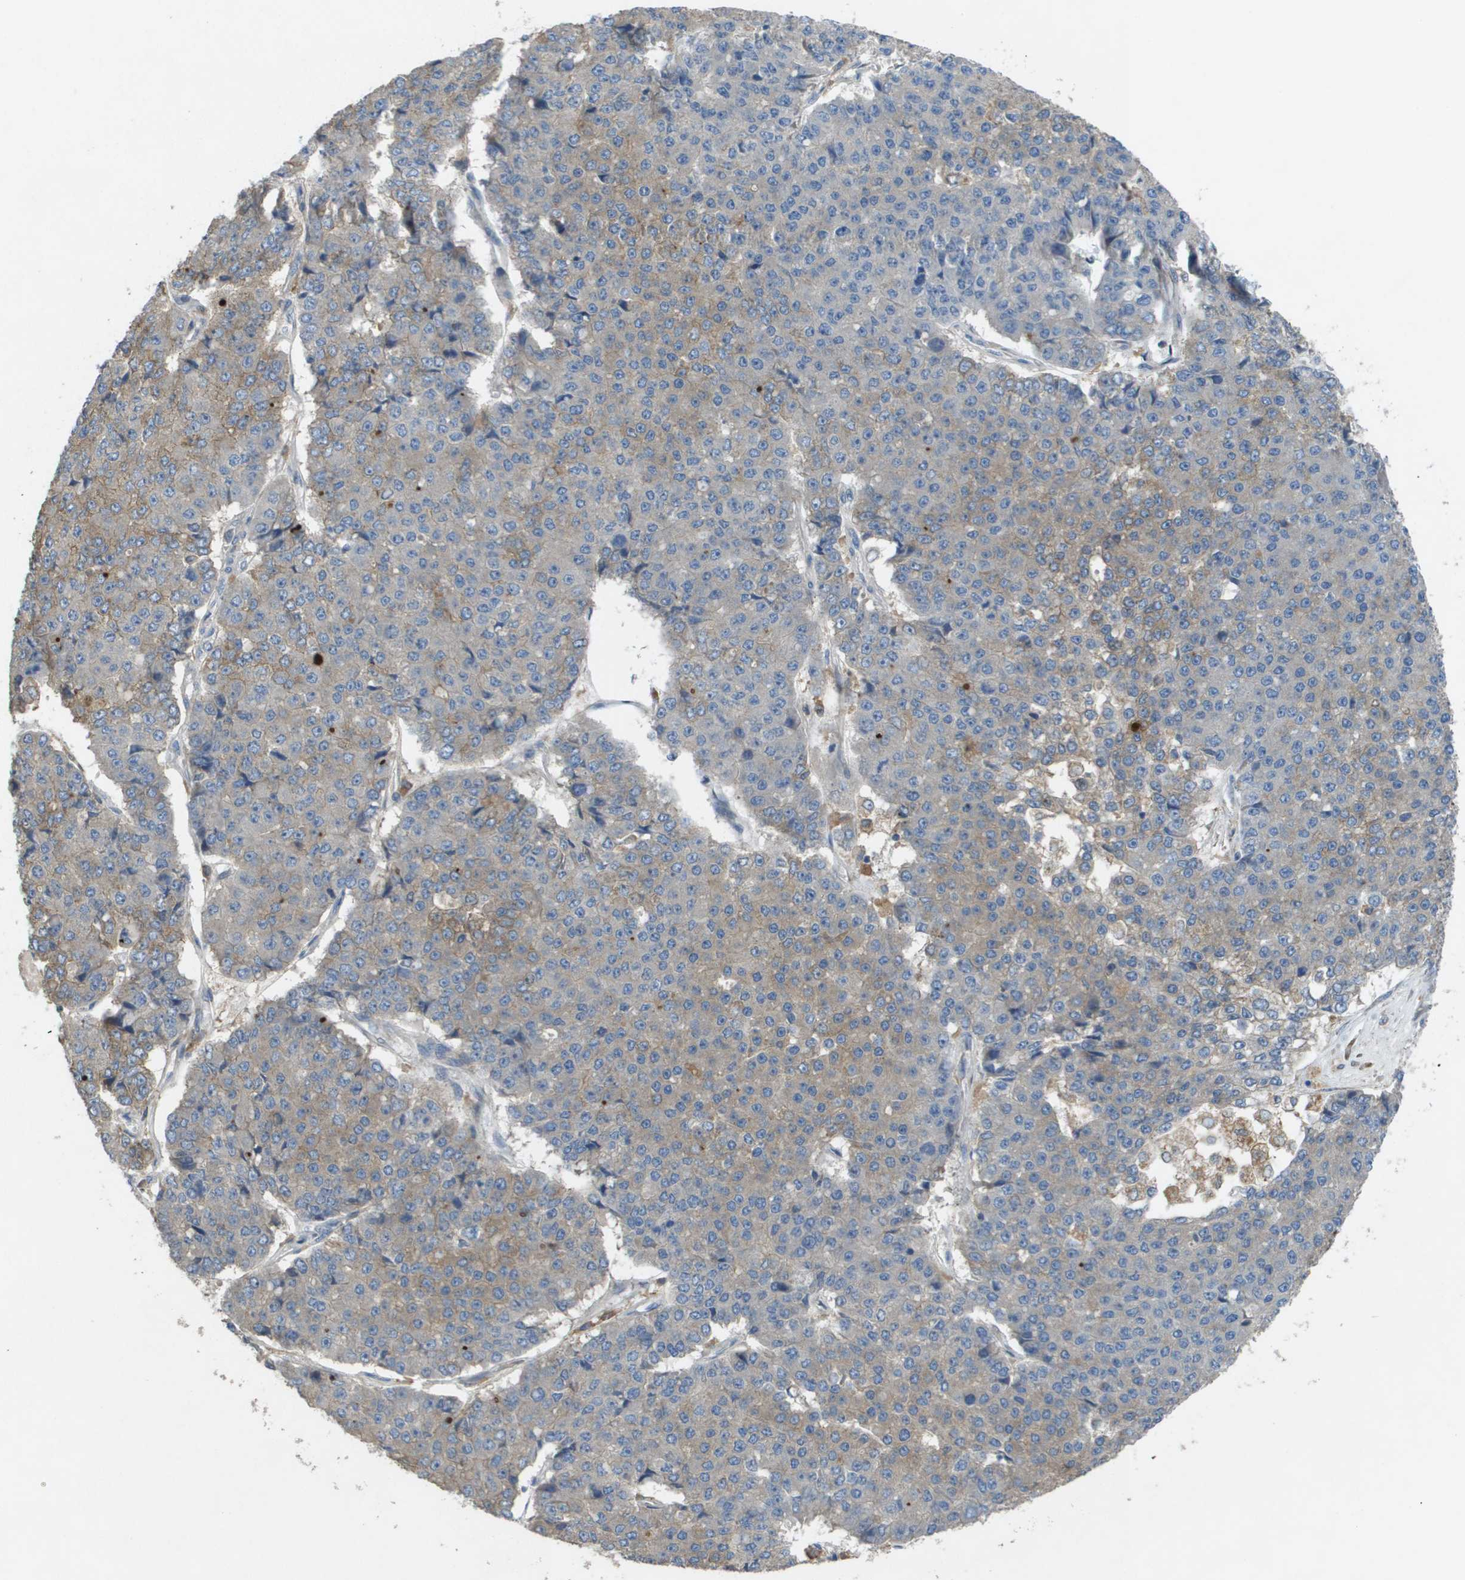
{"staining": {"intensity": "weak", "quantity": "<25%", "location": "cytoplasmic/membranous"}, "tissue": "pancreatic cancer", "cell_type": "Tumor cells", "image_type": "cancer", "snomed": [{"axis": "morphology", "description": "Adenocarcinoma, NOS"}, {"axis": "topography", "description": "Pancreas"}], "caption": "Pancreatic adenocarcinoma was stained to show a protein in brown. There is no significant staining in tumor cells. Brightfield microscopy of IHC stained with DAB (3,3'-diaminobenzidine) (brown) and hematoxylin (blue), captured at high magnification.", "gene": "CLCA4", "patient": {"sex": "male", "age": 50}}